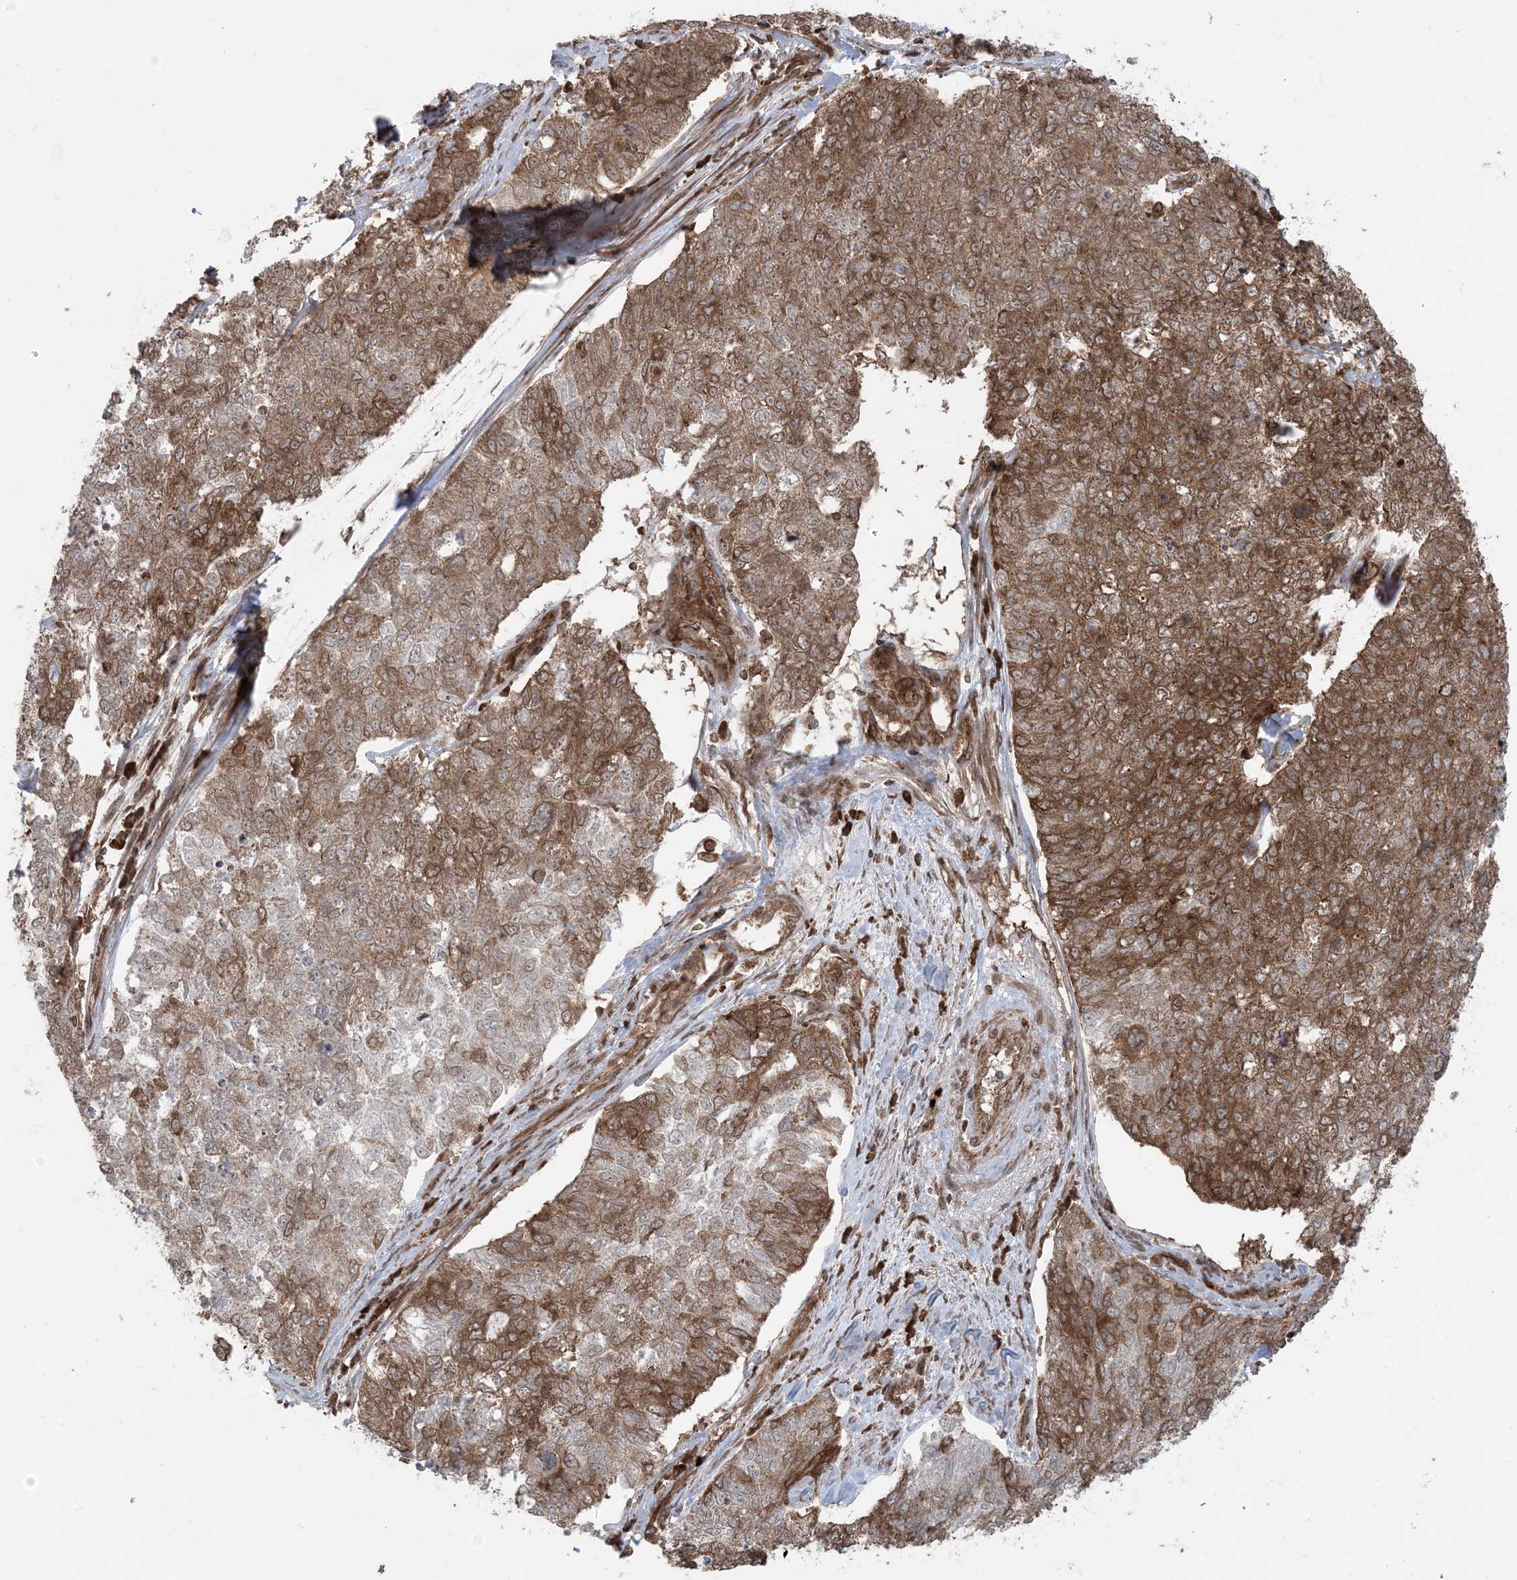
{"staining": {"intensity": "moderate", "quantity": ">75%", "location": "cytoplasmic/membranous"}, "tissue": "cervical cancer", "cell_type": "Tumor cells", "image_type": "cancer", "snomed": [{"axis": "morphology", "description": "Squamous cell carcinoma, NOS"}, {"axis": "topography", "description": "Cervix"}], "caption": "This micrograph reveals cervical cancer (squamous cell carcinoma) stained with IHC to label a protein in brown. The cytoplasmic/membranous of tumor cells show moderate positivity for the protein. Nuclei are counter-stained blue.", "gene": "DDX19B", "patient": {"sex": "female", "age": 63}}